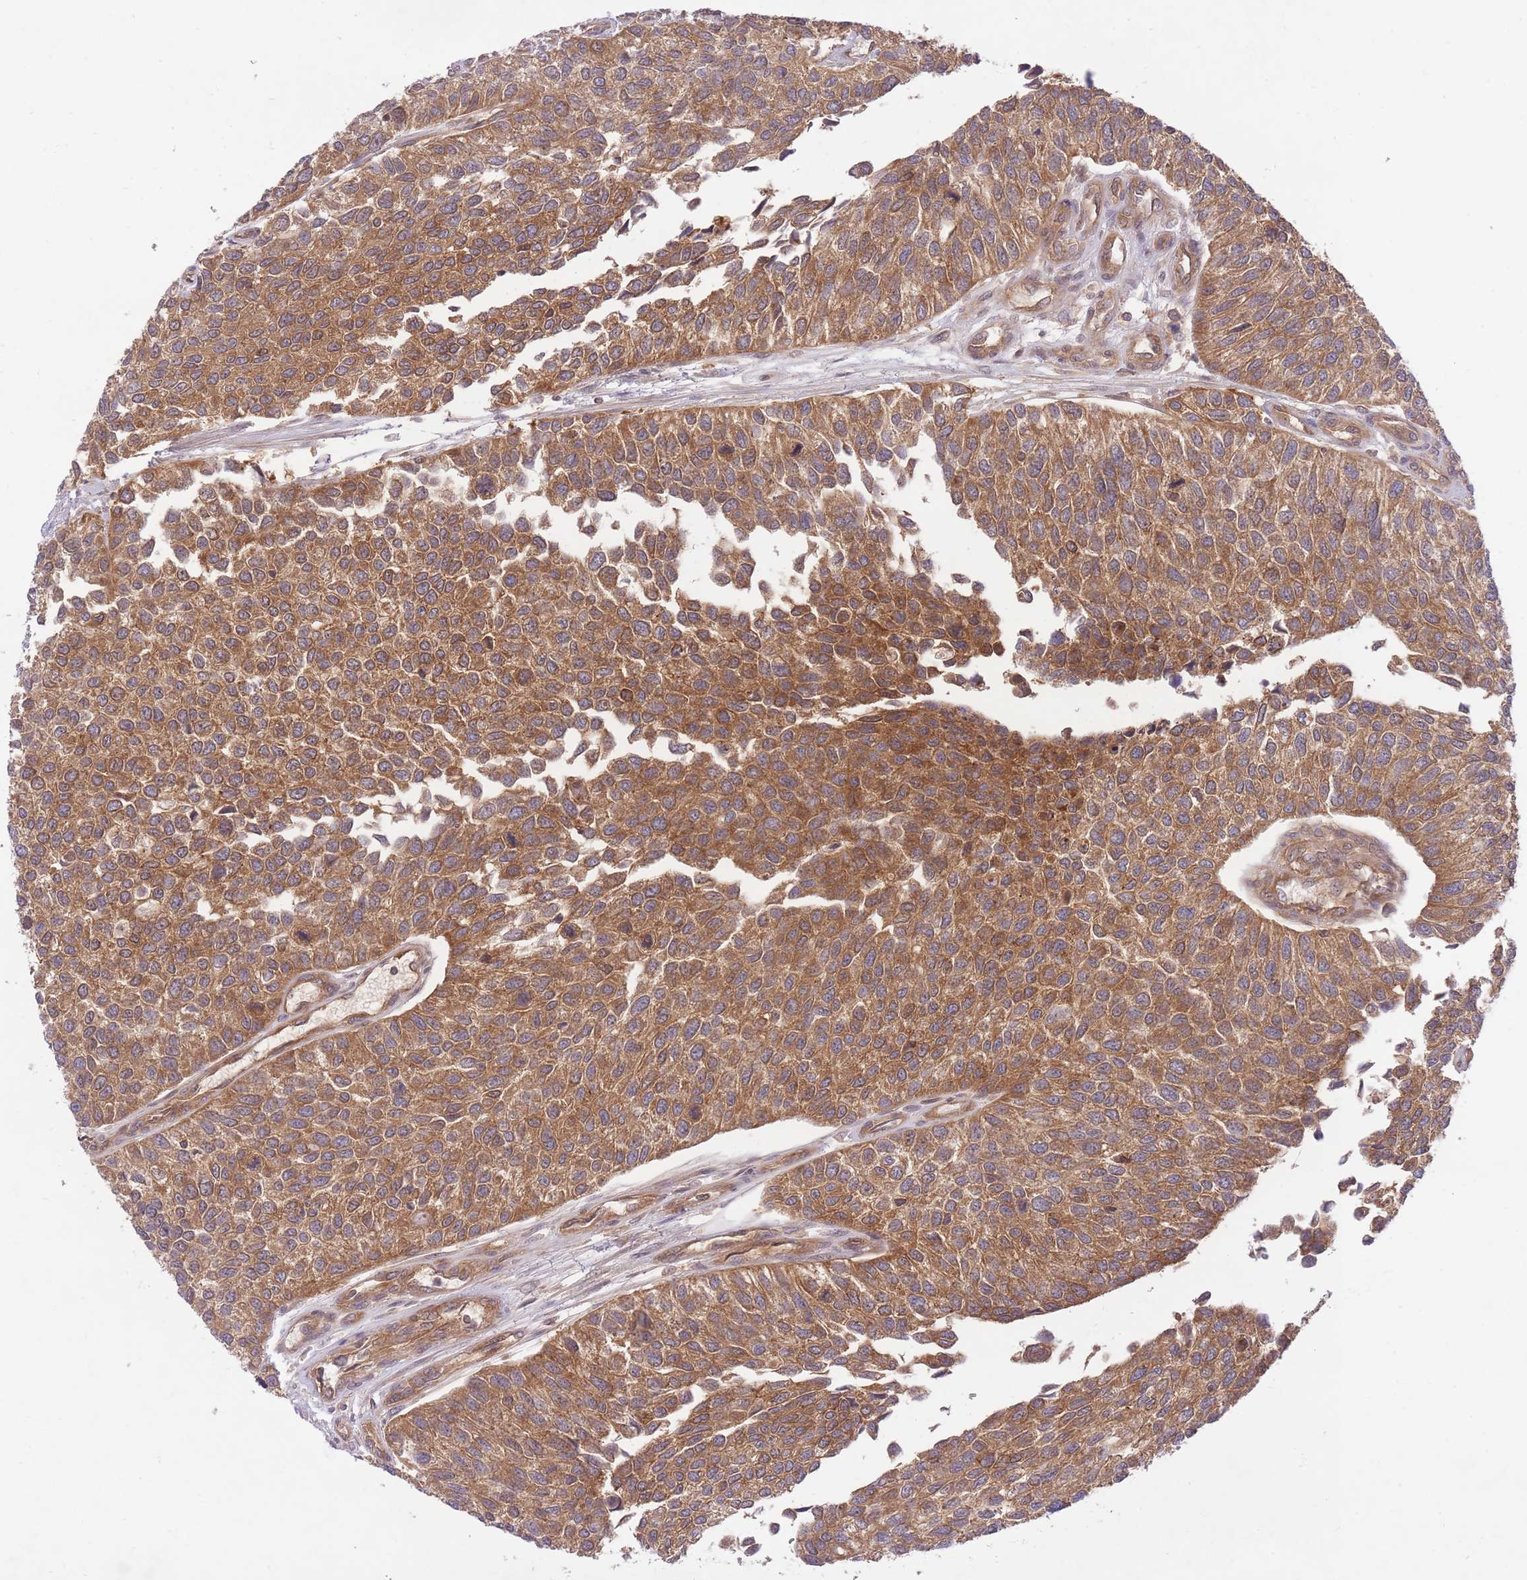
{"staining": {"intensity": "moderate", "quantity": ">75%", "location": "cytoplasmic/membranous"}, "tissue": "urothelial cancer", "cell_type": "Tumor cells", "image_type": "cancer", "snomed": [{"axis": "morphology", "description": "Urothelial carcinoma, NOS"}, {"axis": "topography", "description": "Urinary bladder"}], "caption": "Protein staining by immunohistochemistry demonstrates moderate cytoplasmic/membranous expression in about >75% of tumor cells in transitional cell carcinoma.", "gene": "PREP", "patient": {"sex": "male", "age": 55}}